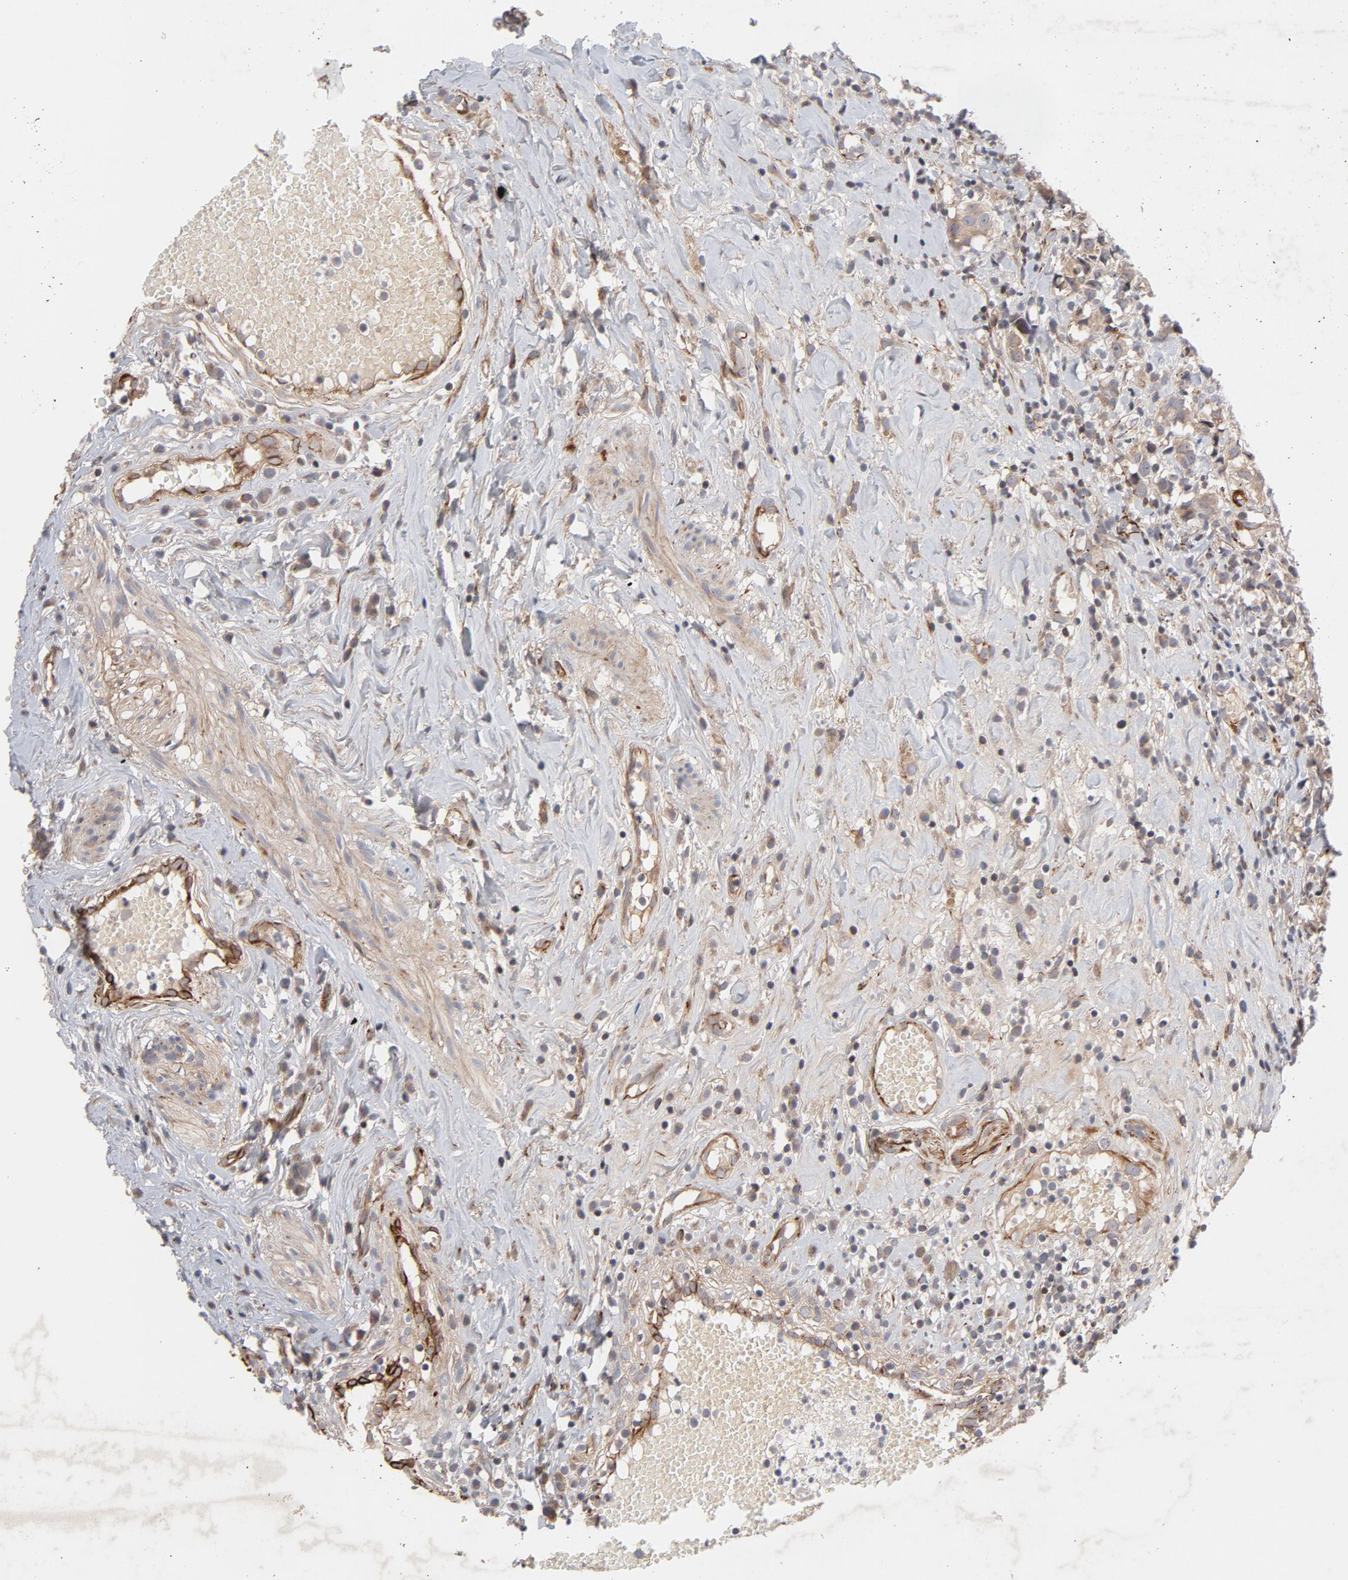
{"staining": {"intensity": "moderate", "quantity": ">75%", "location": "cytoplasmic/membranous"}, "tissue": "urothelial cancer", "cell_type": "Tumor cells", "image_type": "cancer", "snomed": [{"axis": "morphology", "description": "Urothelial carcinoma, High grade"}, {"axis": "topography", "description": "Urinary bladder"}], "caption": "Protein staining exhibits moderate cytoplasmic/membranous expression in approximately >75% of tumor cells in urothelial cancer.", "gene": "DNAAF2", "patient": {"sex": "female", "age": 75}}